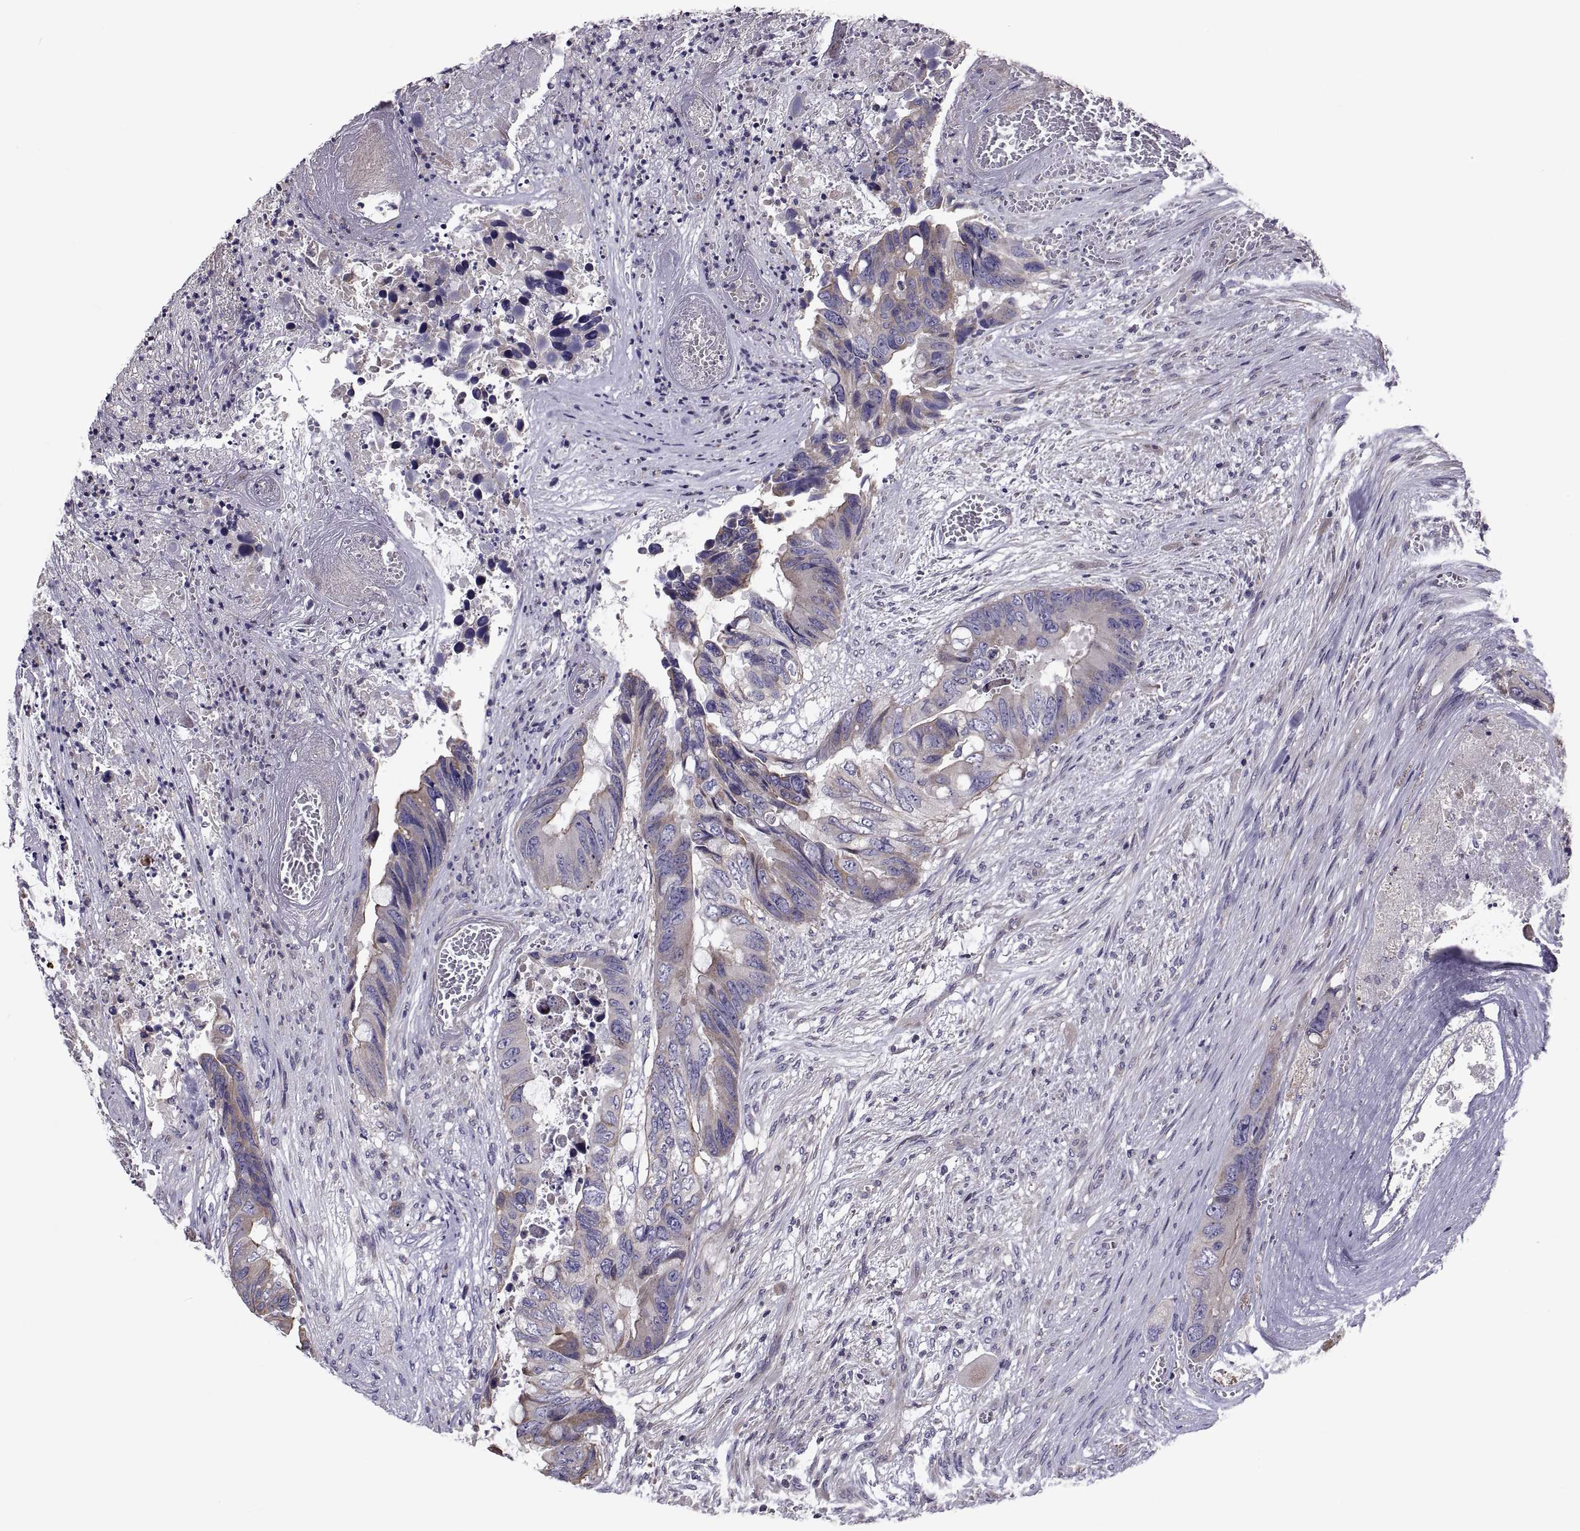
{"staining": {"intensity": "moderate", "quantity": "<25%", "location": "cytoplasmic/membranous"}, "tissue": "colorectal cancer", "cell_type": "Tumor cells", "image_type": "cancer", "snomed": [{"axis": "morphology", "description": "Adenocarcinoma, NOS"}, {"axis": "topography", "description": "Rectum"}], "caption": "The micrograph reveals staining of colorectal cancer, revealing moderate cytoplasmic/membranous protein expression (brown color) within tumor cells. Nuclei are stained in blue.", "gene": "ANO1", "patient": {"sex": "male", "age": 63}}